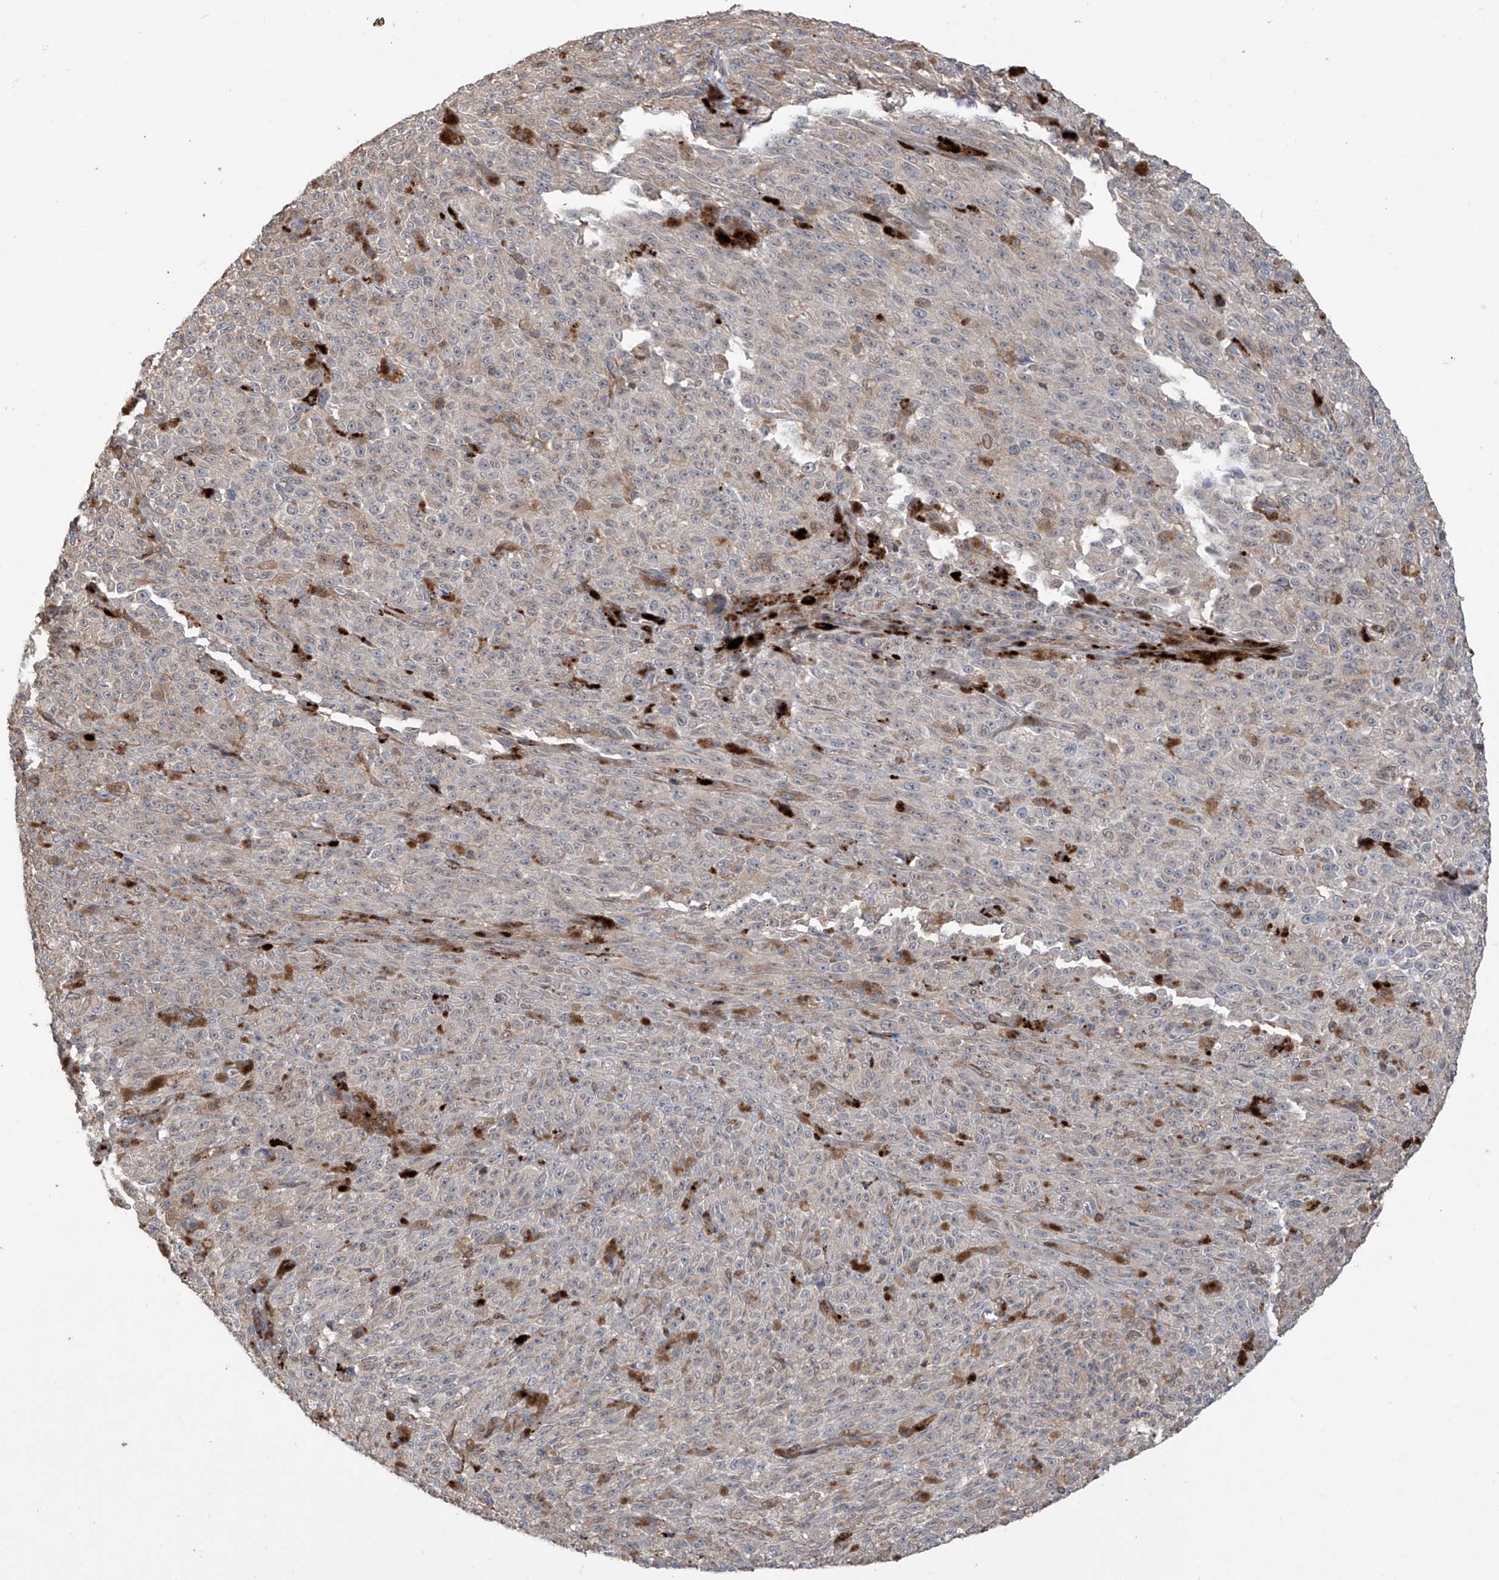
{"staining": {"intensity": "negative", "quantity": "none", "location": "none"}, "tissue": "melanoma", "cell_type": "Tumor cells", "image_type": "cancer", "snomed": [{"axis": "morphology", "description": "Malignant melanoma, NOS"}, {"axis": "topography", "description": "Skin"}], "caption": "Tumor cells are negative for brown protein staining in melanoma.", "gene": "SAMD3", "patient": {"sex": "female", "age": 82}}